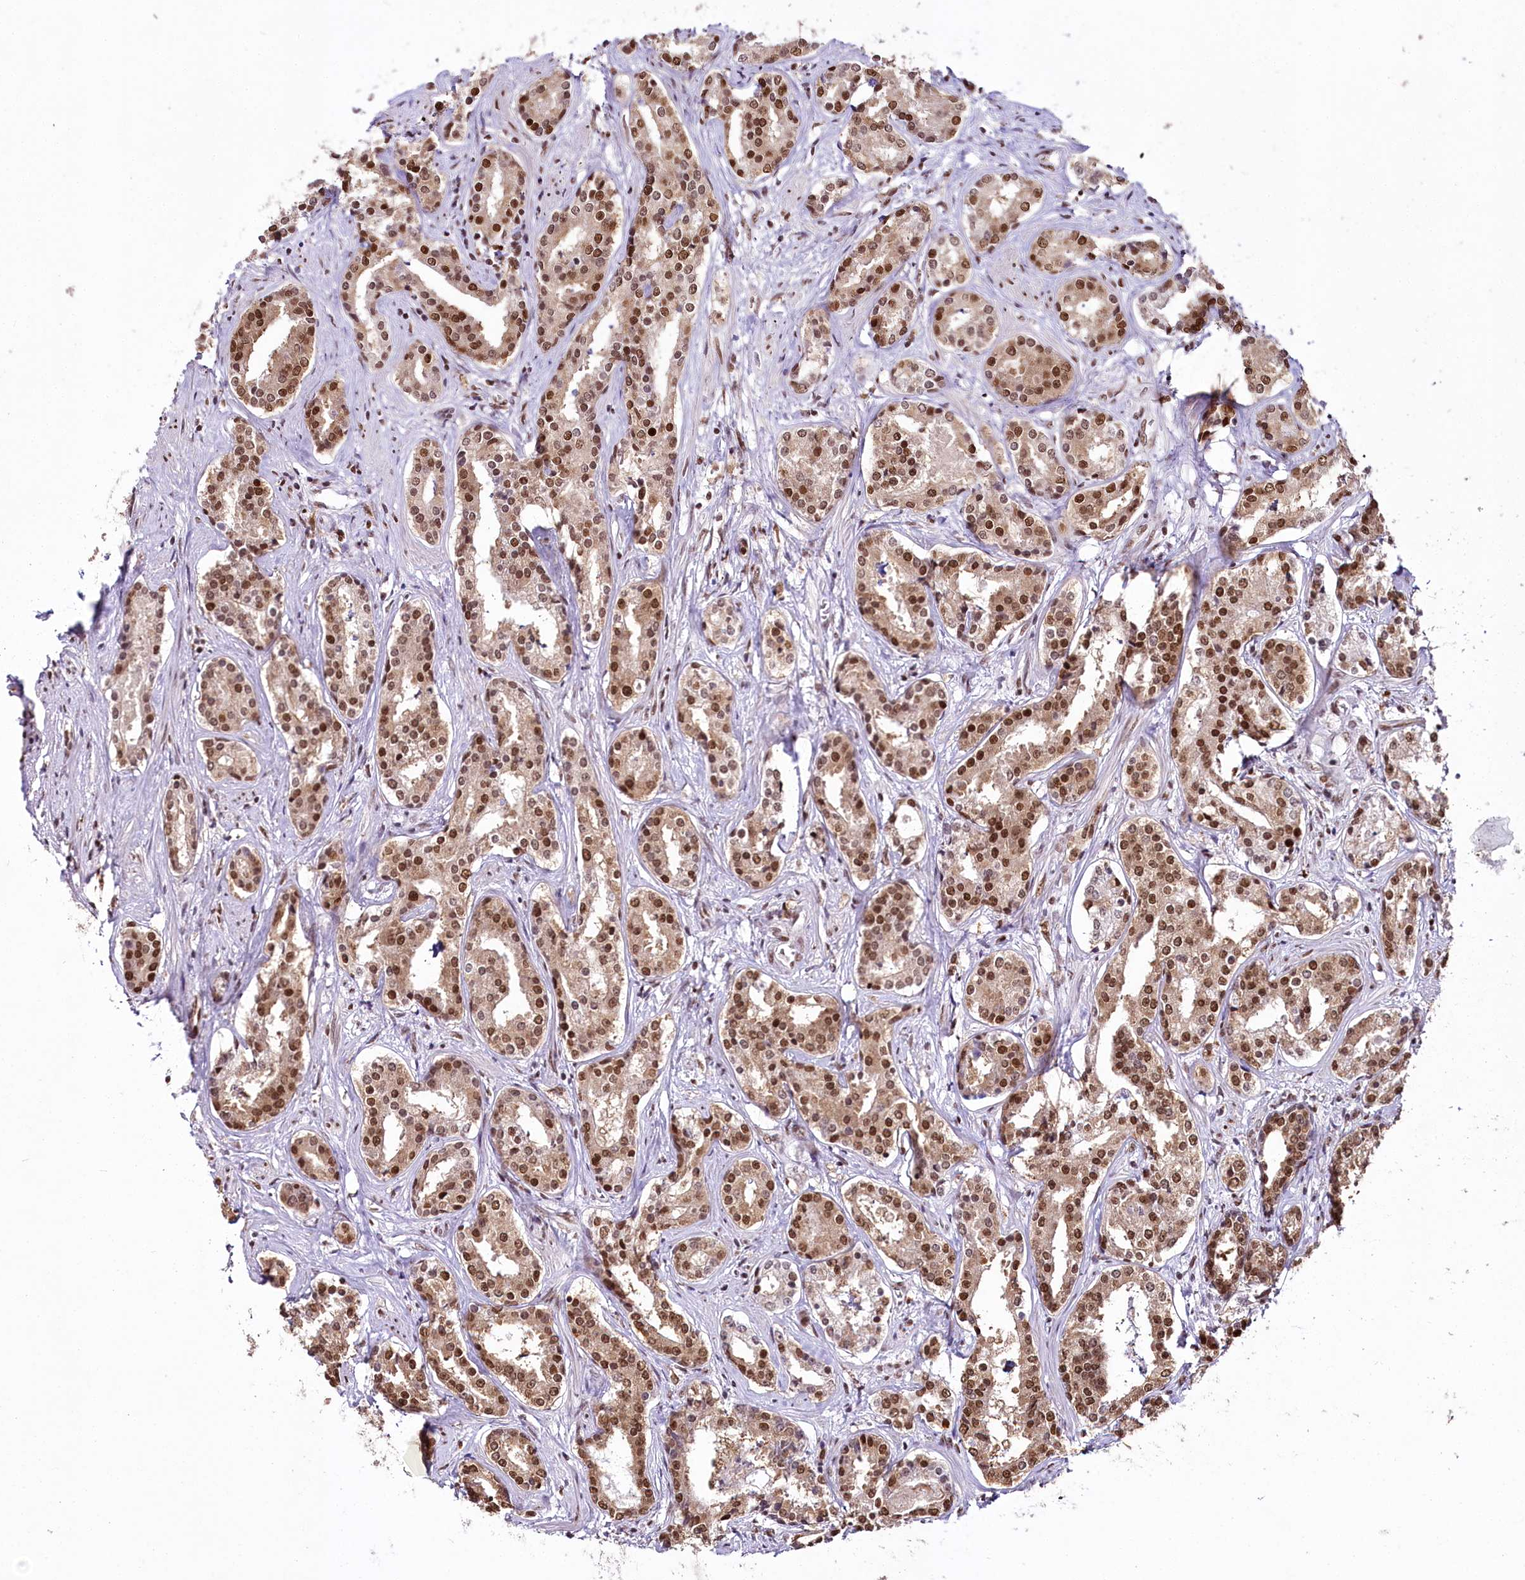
{"staining": {"intensity": "strong", "quantity": ">75%", "location": "cytoplasmic/membranous,nuclear"}, "tissue": "prostate cancer", "cell_type": "Tumor cells", "image_type": "cancer", "snomed": [{"axis": "morphology", "description": "Adenocarcinoma, High grade"}, {"axis": "topography", "description": "Prostate"}], "caption": "A micrograph showing strong cytoplasmic/membranous and nuclear positivity in about >75% of tumor cells in prostate cancer, as visualized by brown immunohistochemical staining.", "gene": "SMARCE1", "patient": {"sex": "male", "age": 58}}